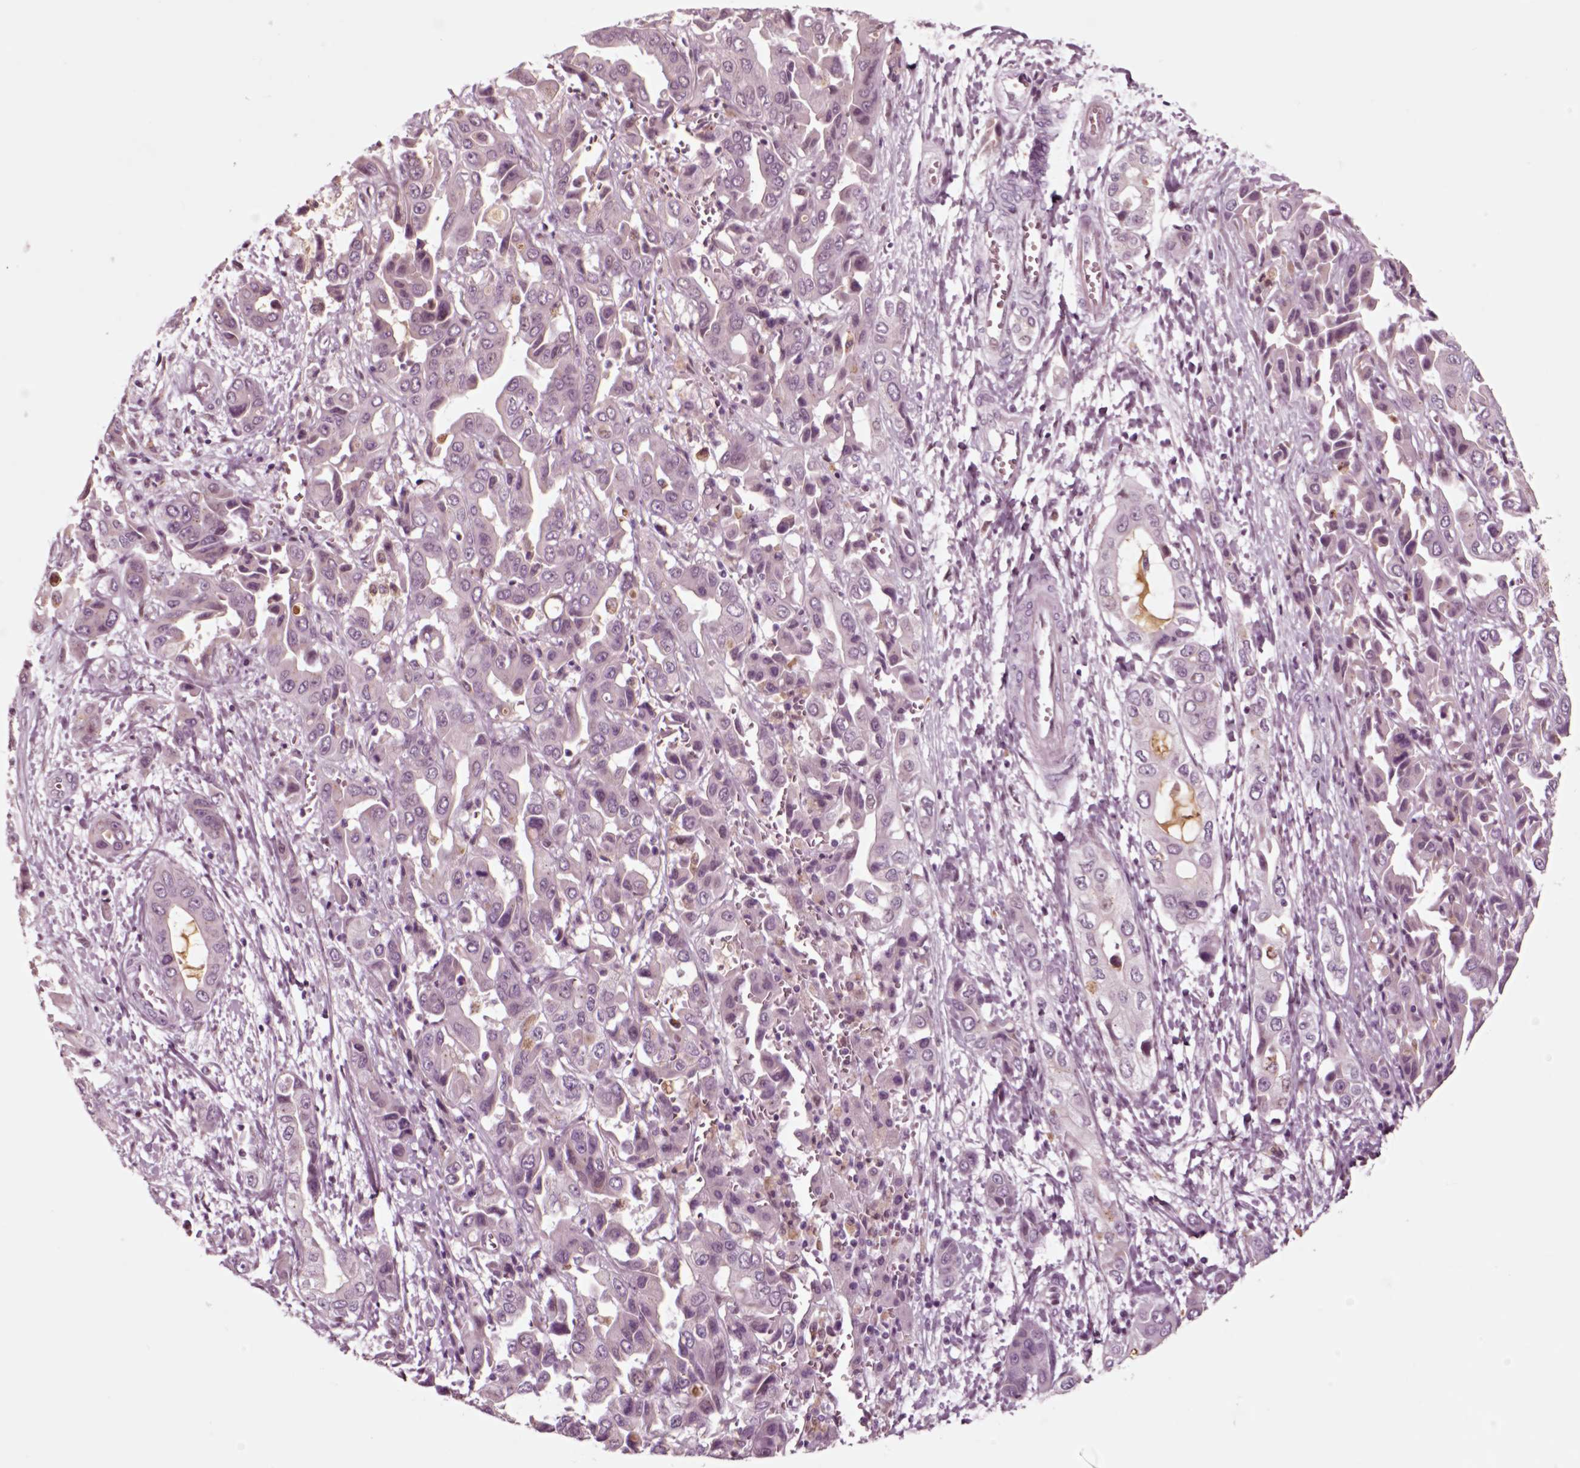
{"staining": {"intensity": "negative", "quantity": "none", "location": "none"}, "tissue": "liver cancer", "cell_type": "Tumor cells", "image_type": "cancer", "snomed": [{"axis": "morphology", "description": "Cholangiocarcinoma"}, {"axis": "topography", "description": "Liver"}], "caption": "There is no significant staining in tumor cells of liver cancer (cholangiocarcinoma). (DAB (3,3'-diaminobenzidine) IHC with hematoxylin counter stain).", "gene": "CHGB", "patient": {"sex": "female", "age": 52}}